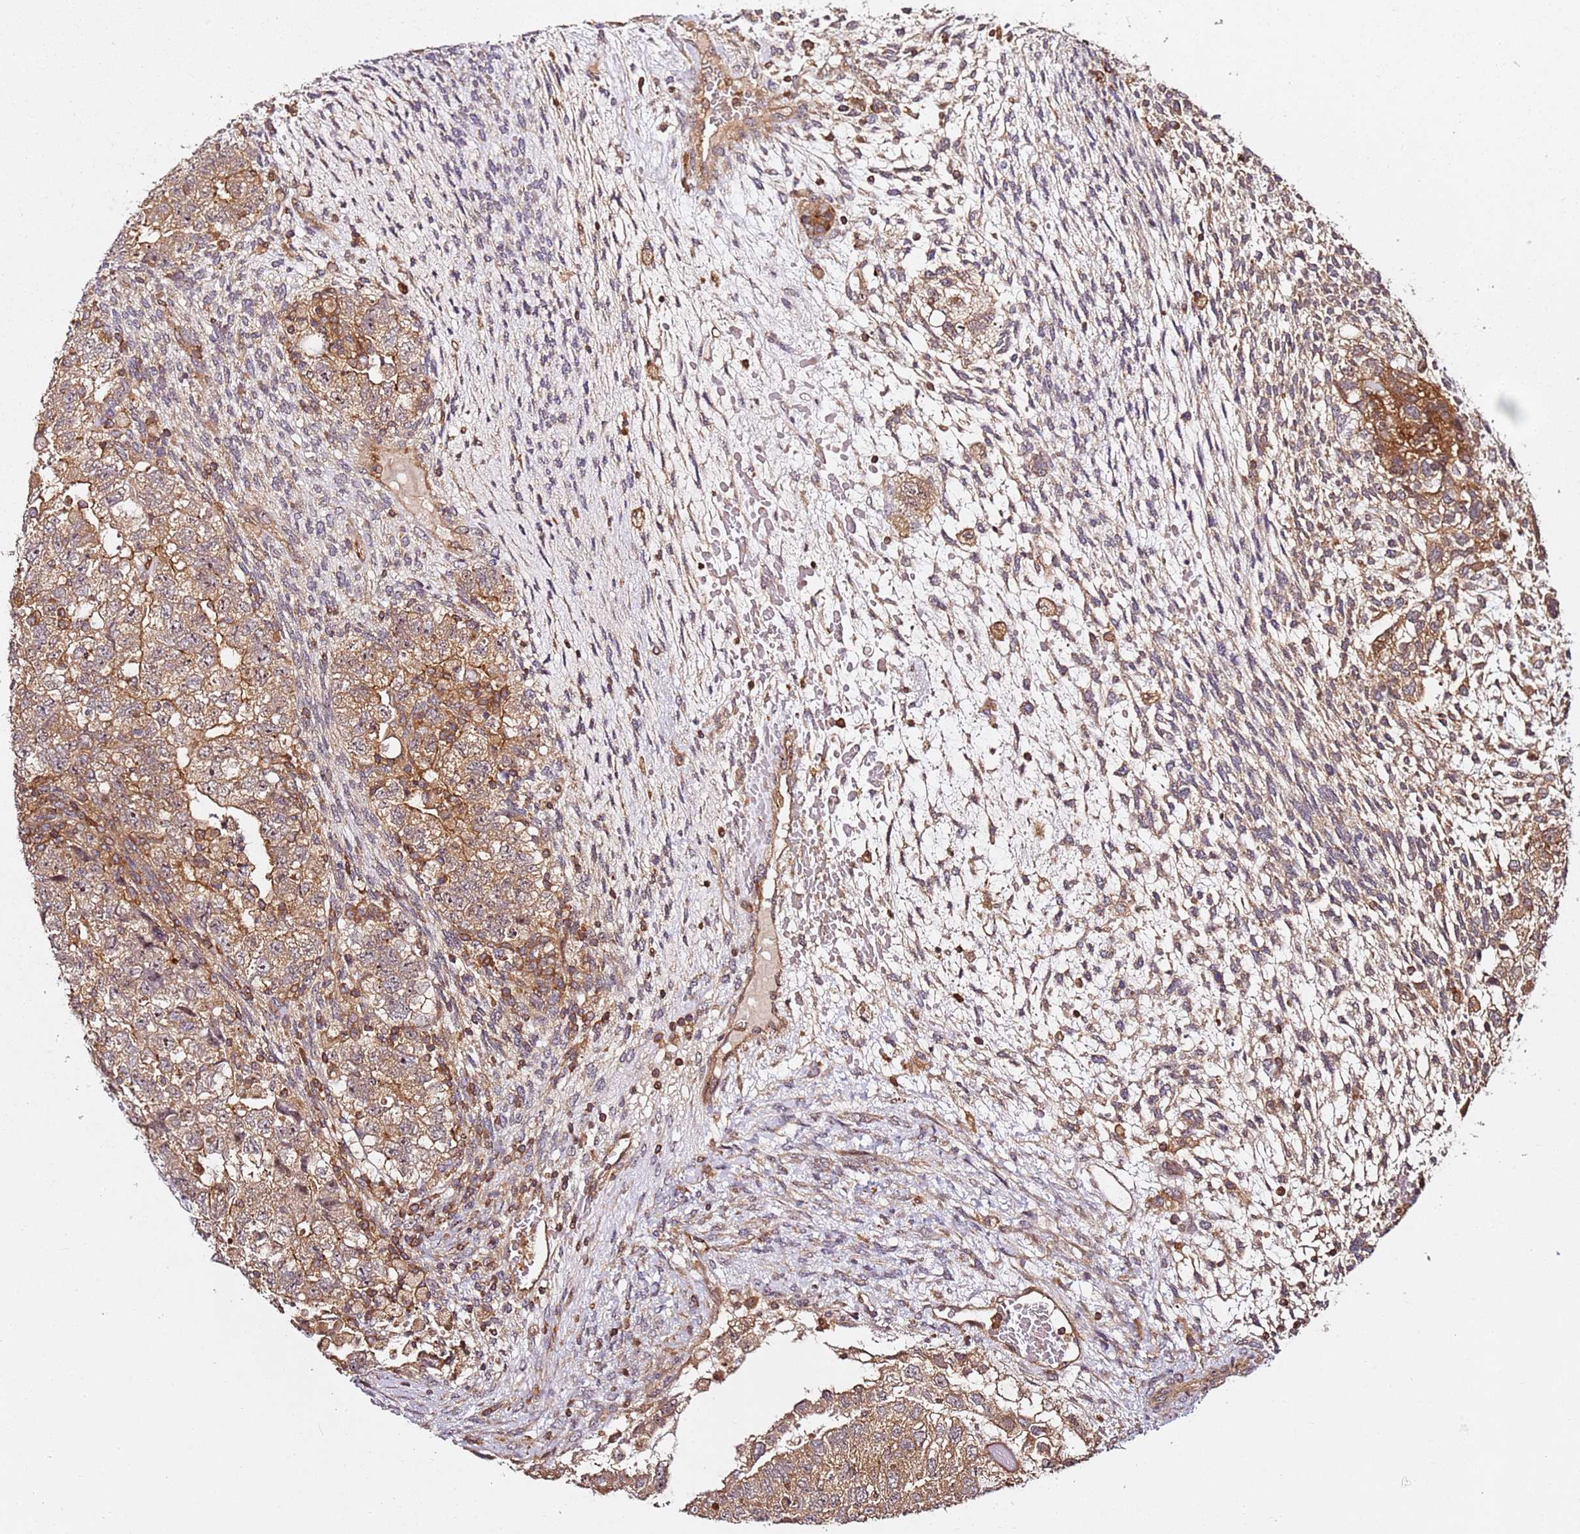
{"staining": {"intensity": "moderate", "quantity": ">75%", "location": "cytoplasmic/membranous,nuclear"}, "tissue": "testis cancer", "cell_type": "Tumor cells", "image_type": "cancer", "snomed": [{"axis": "morphology", "description": "Normal tissue, NOS"}, {"axis": "morphology", "description": "Carcinoma, Embryonal, NOS"}, {"axis": "topography", "description": "Testis"}], "caption": "IHC image of neoplastic tissue: testis embryonal carcinoma stained using immunohistochemistry (IHC) shows medium levels of moderate protein expression localized specifically in the cytoplasmic/membranous and nuclear of tumor cells, appearing as a cytoplasmic/membranous and nuclear brown color.", "gene": "PRMT7", "patient": {"sex": "male", "age": 36}}